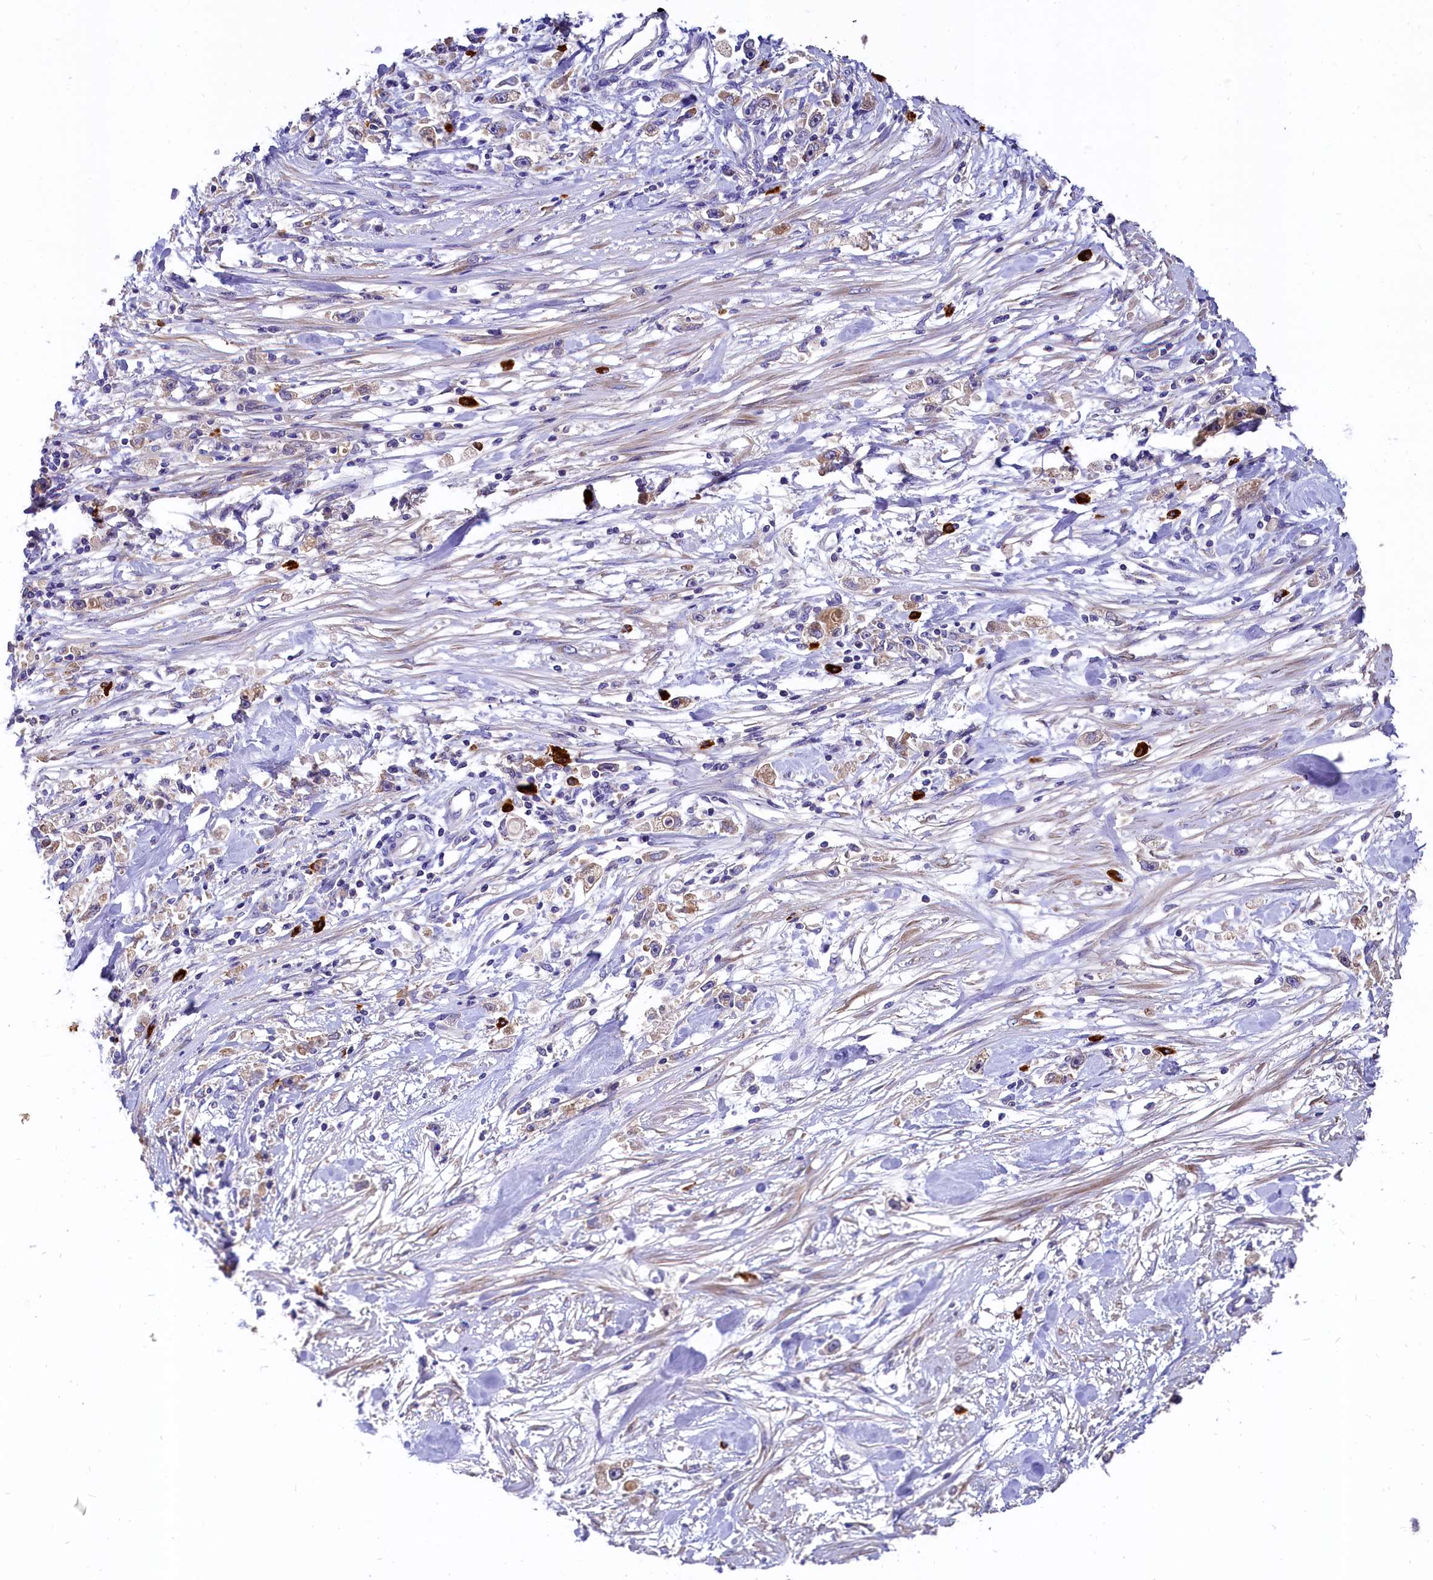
{"staining": {"intensity": "weak", "quantity": "<25%", "location": "cytoplasmic/membranous"}, "tissue": "stomach cancer", "cell_type": "Tumor cells", "image_type": "cancer", "snomed": [{"axis": "morphology", "description": "Adenocarcinoma, NOS"}, {"axis": "topography", "description": "Stomach"}], "caption": "An image of human stomach adenocarcinoma is negative for staining in tumor cells.", "gene": "EPS8L2", "patient": {"sex": "female", "age": 59}}